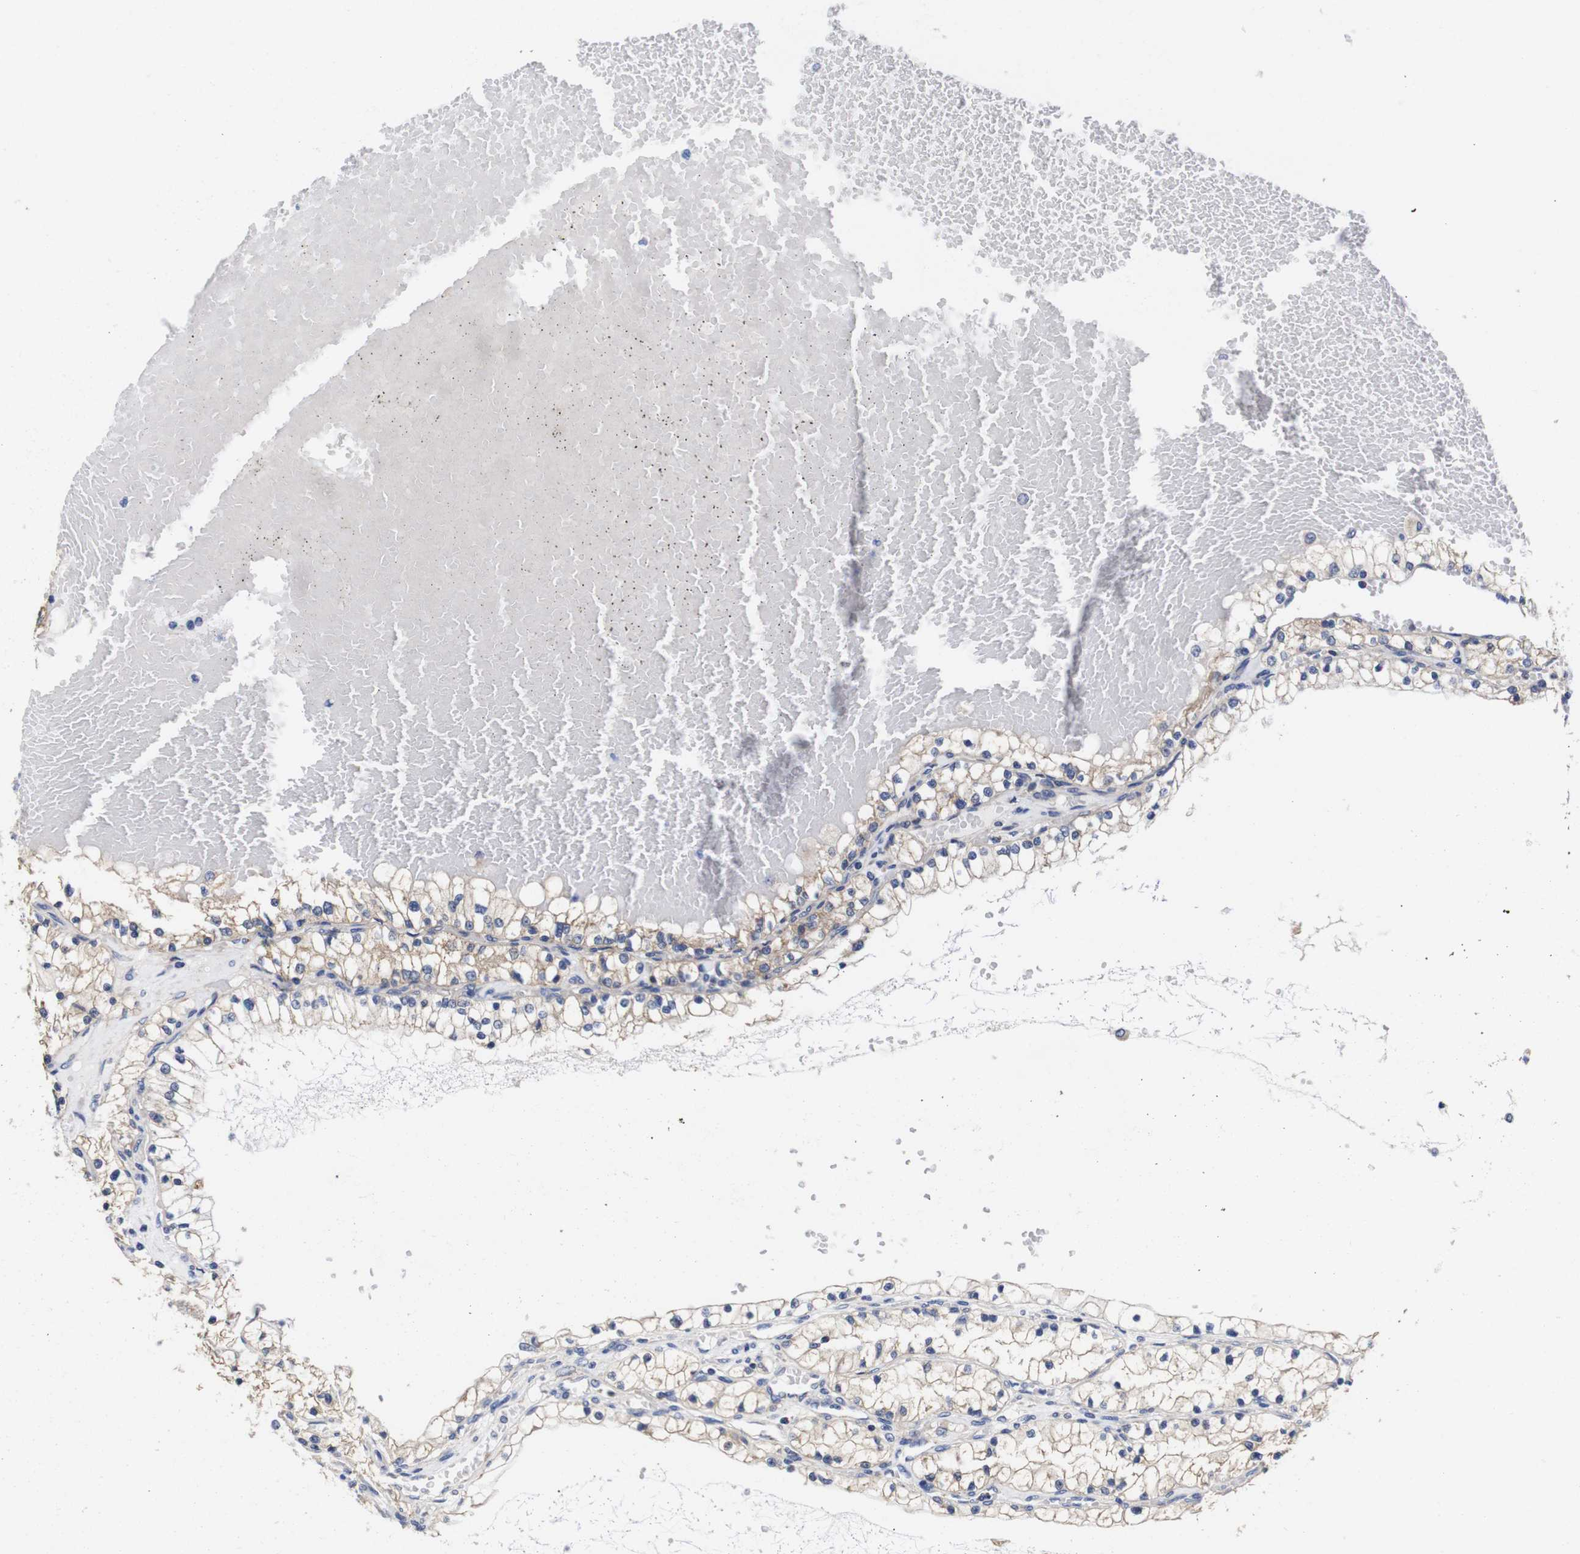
{"staining": {"intensity": "weak", "quantity": ">75%", "location": "cytoplasmic/membranous"}, "tissue": "renal cancer", "cell_type": "Tumor cells", "image_type": "cancer", "snomed": [{"axis": "morphology", "description": "Adenocarcinoma, NOS"}, {"axis": "topography", "description": "Kidney"}], "caption": "The micrograph displays a brown stain indicating the presence of a protein in the cytoplasmic/membranous of tumor cells in renal adenocarcinoma. Using DAB (brown) and hematoxylin (blue) stains, captured at high magnification using brightfield microscopy.", "gene": "OPN3", "patient": {"sex": "male", "age": 68}}